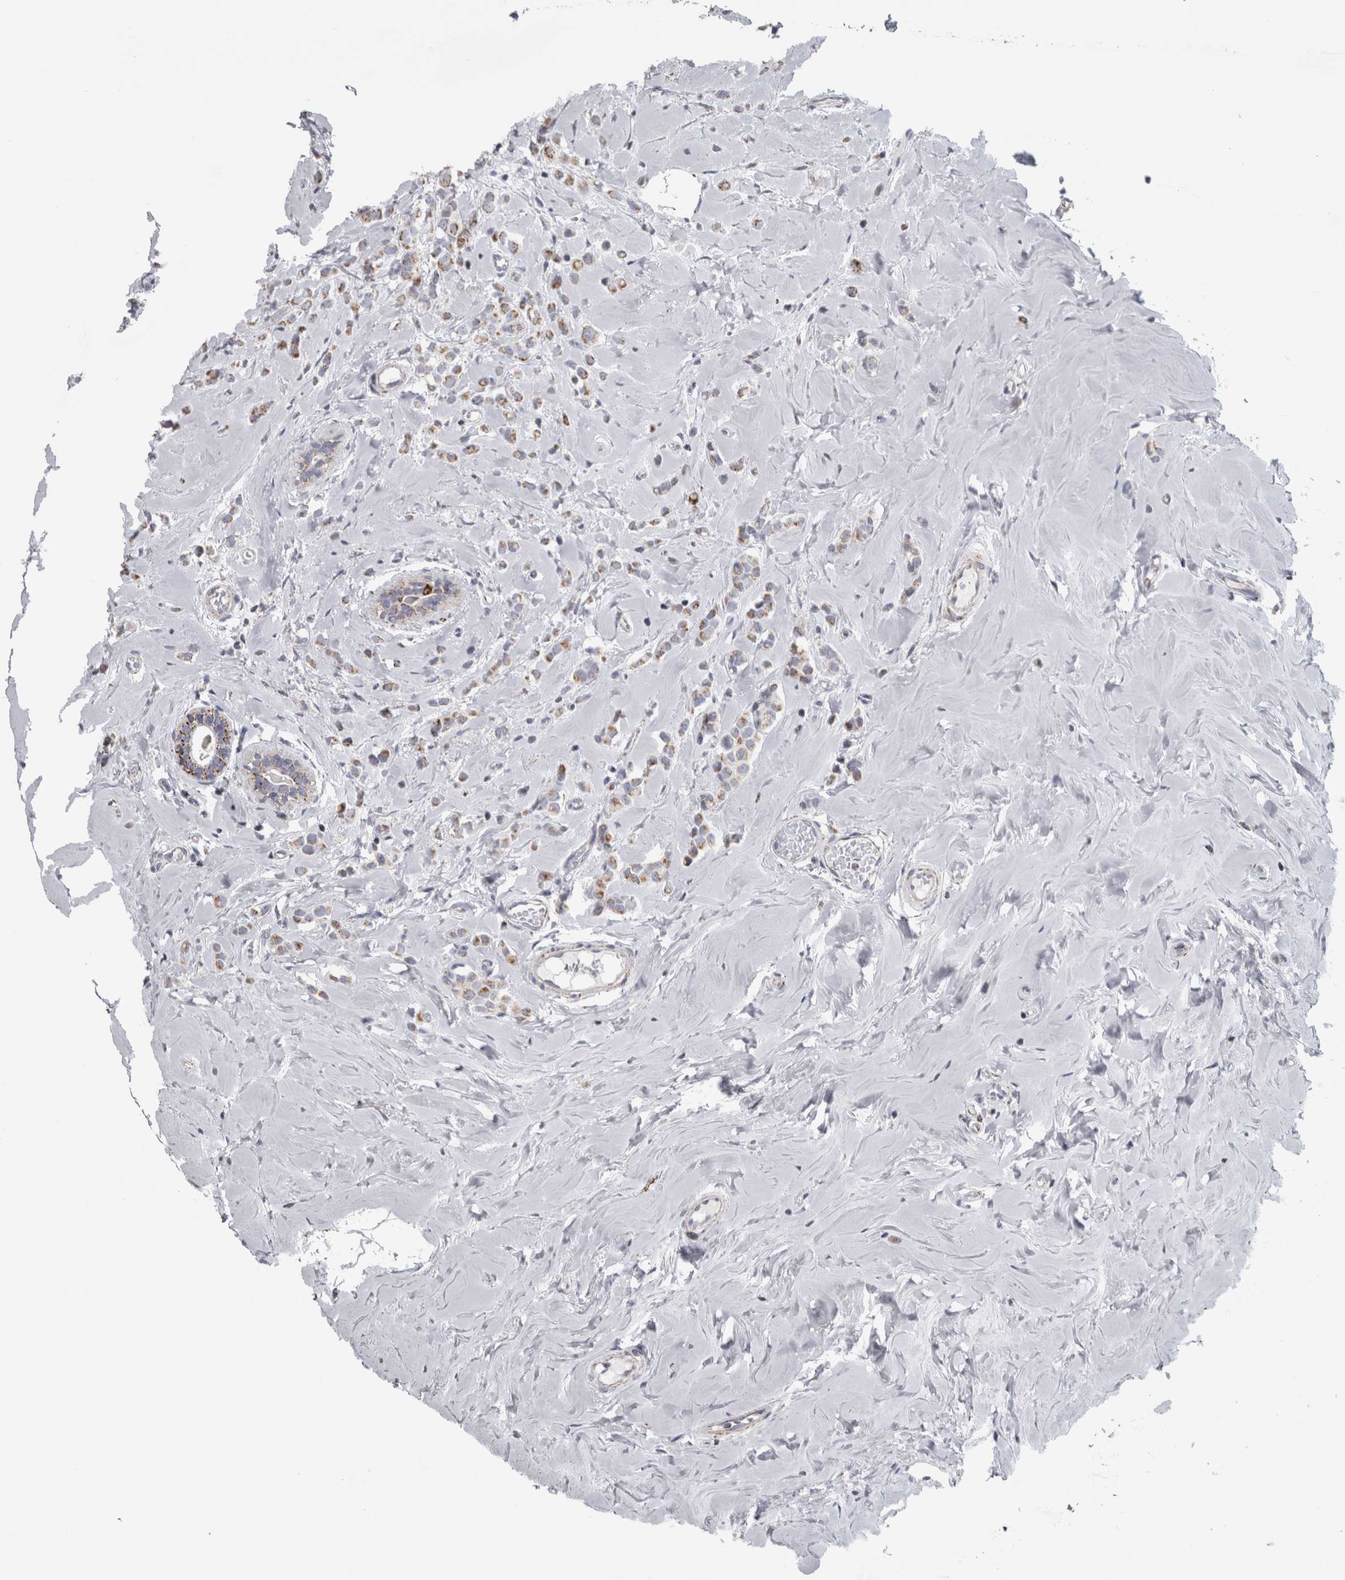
{"staining": {"intensity": "weak", "quantity": ">75%", "location": "cytoplasmic/membranous"}, "tissue": "breast cancer", "cell_type": "Tumor cells", "image_type": "cancer", "snomed": [{"axis": "morphology", "description": "Lobular carcinoma"}, {"axis": "topography", "description": "Breast"}], "caption": "Tumor cells exhibit weak cytoplasmic/membranous staining in about >75% of cells in breast lobular carcinoma.", "gene": "DBT", "patient": {"sex": "female", "age": 47}}